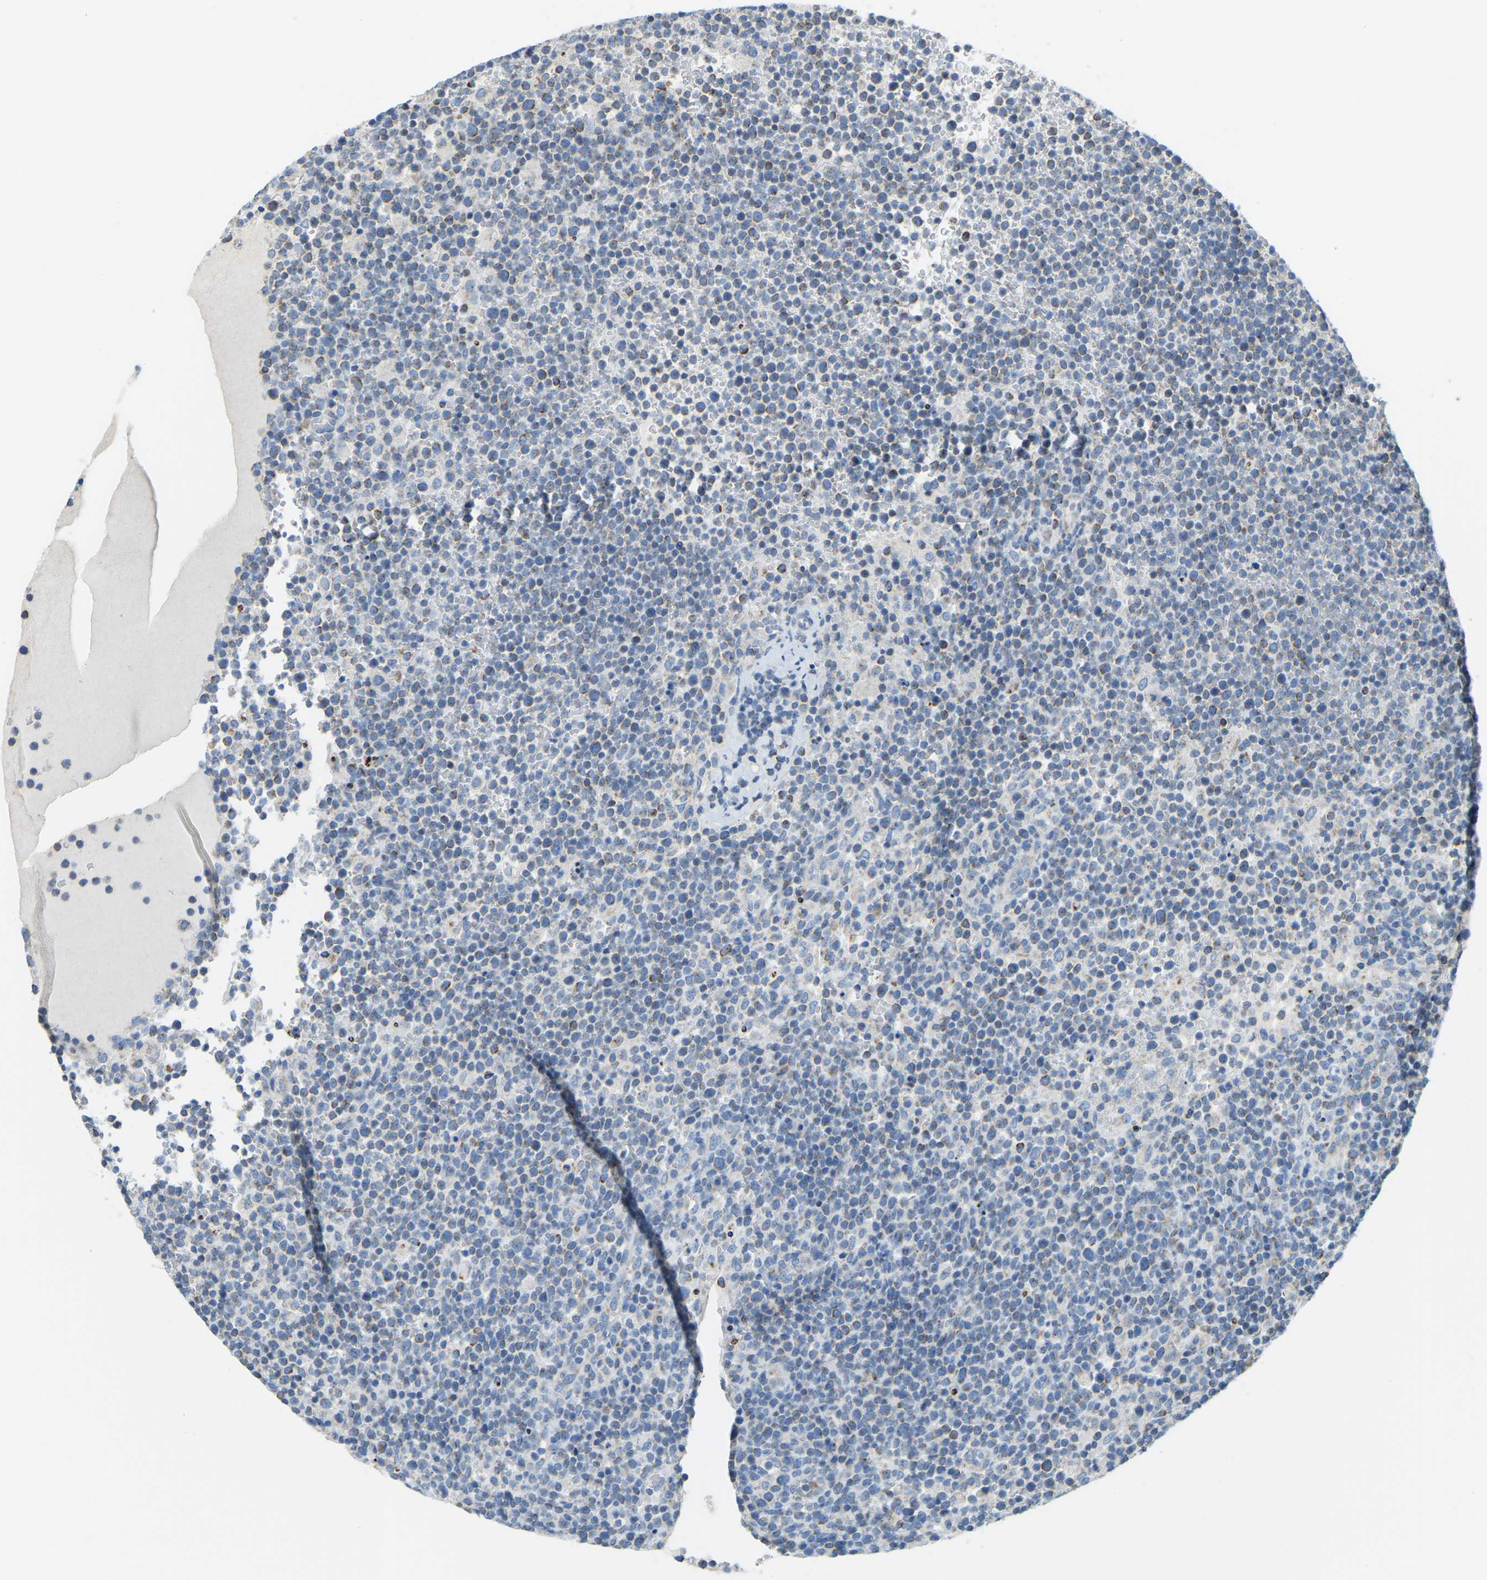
{"staining": {"intensity": "strong", "quantity": "<25%", "location": "cytoplasmic/membranous"}, "tissue": "lymphoma", "cell_type": "Tumor cells", "image_type": "cancer", "snomed": [{"axis": "morphology", "description": "Malignant lymphoma, non-Hodgkin's type, High grade"}, {"axis": "topography", "description": "Lymph node"}], "caption": "Immunohistochemistry (DAB) staining of lymphoma shows strong cytoplasmic/membranous protein positivity in about <25% of tumor cells.", "gene": "GDA", "patient": {"sex": "male", "age": 61}}